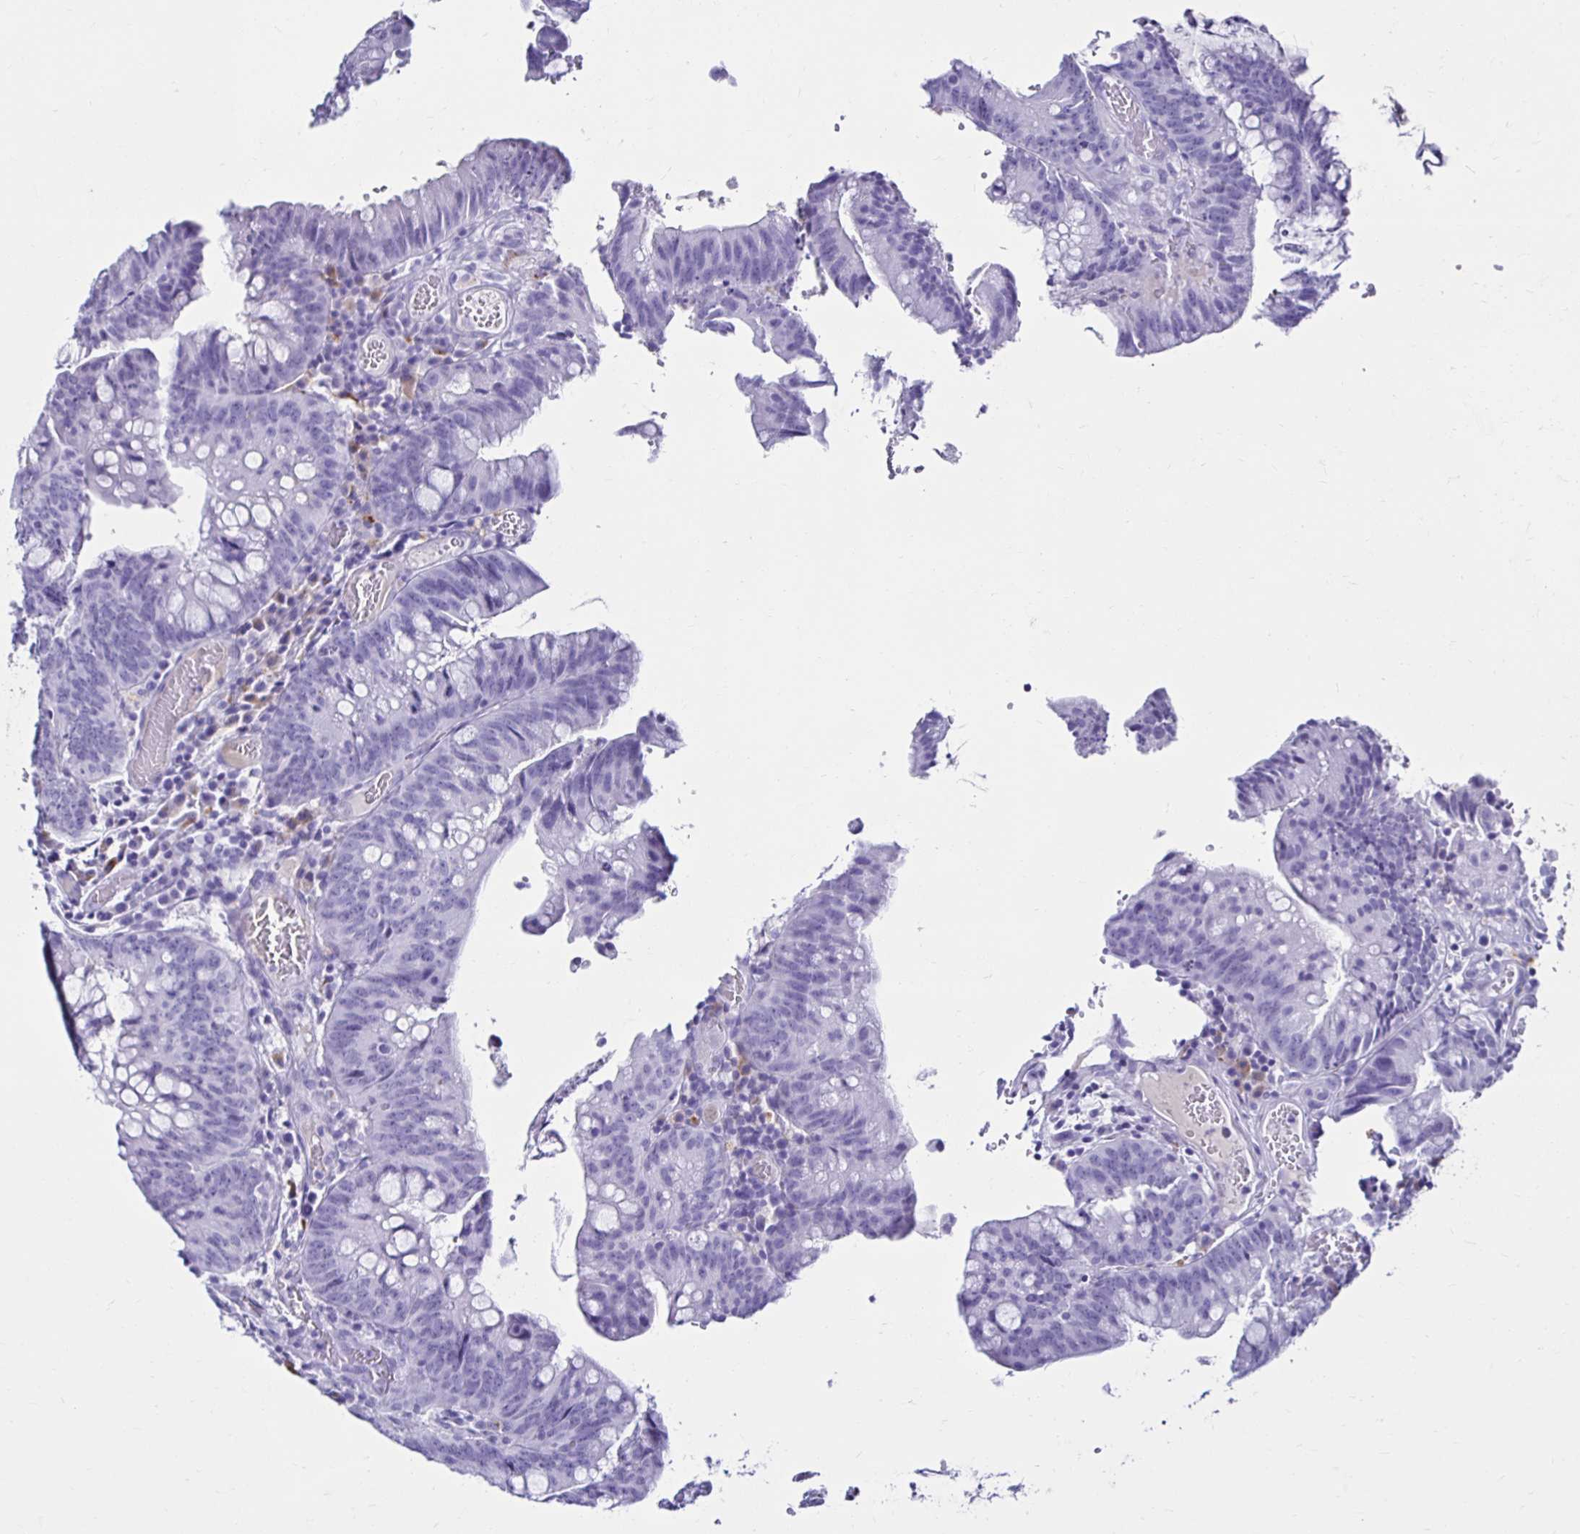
{"staining": {"intensity": "negative", "quantity": "none", "location": "none"}, "tissue": "colorectal cancer", "cell_type": "Tumor cells", "image_type": "cancer", "snomed": [{"axis": "morphology", "description": "Adenocarcinoma, NOS"}, {"axis": "topography", "description": "Colon"}], "caption": "DAB (3,3'-diaminobenzidine) immunohistochemical staining of colorectal cancer reveals no significant staining in tumor cells.", "gene": "CST5", "patient": {"sex": "male", "age": 62}}